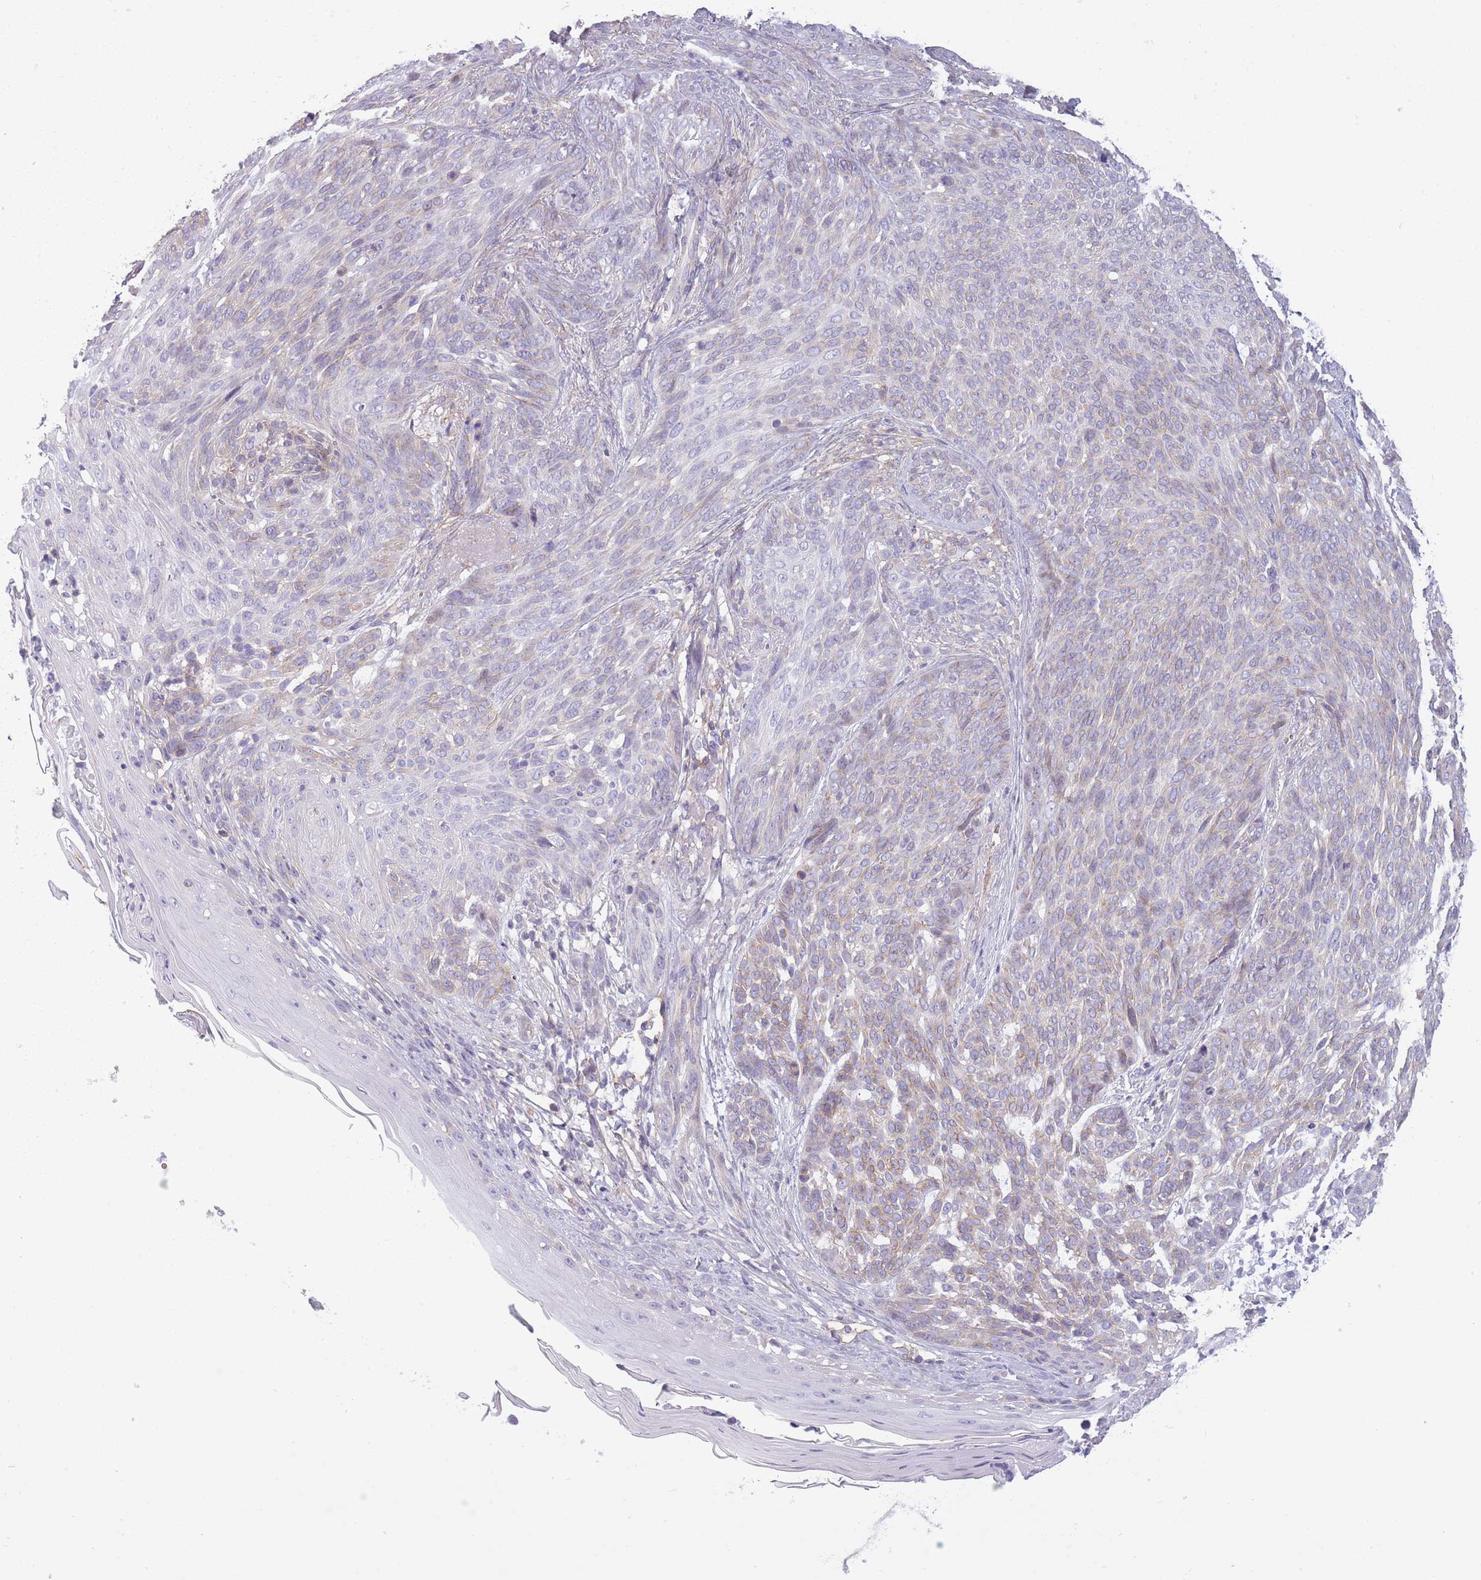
{"staining": {"intensity": "weak", "quantity": "<25%", "location": "cytoplasmic/membranous"}, "tissue": "skin cancer", "cell_type": "Tumor cells", "image_type": "cancer", "snomed": [{"axis": "morphology", "description": "Basal cell carcinoma"}, {"axis": "topography", "description": "Skin"}], "caption": "A photomicrograph of skin cancer (basal cell carcinoma) stained for a protein demonstrates no brown staining in tumor cells.", "gene": "ADD1", "patient": {"sex": "female", "age": 86}}